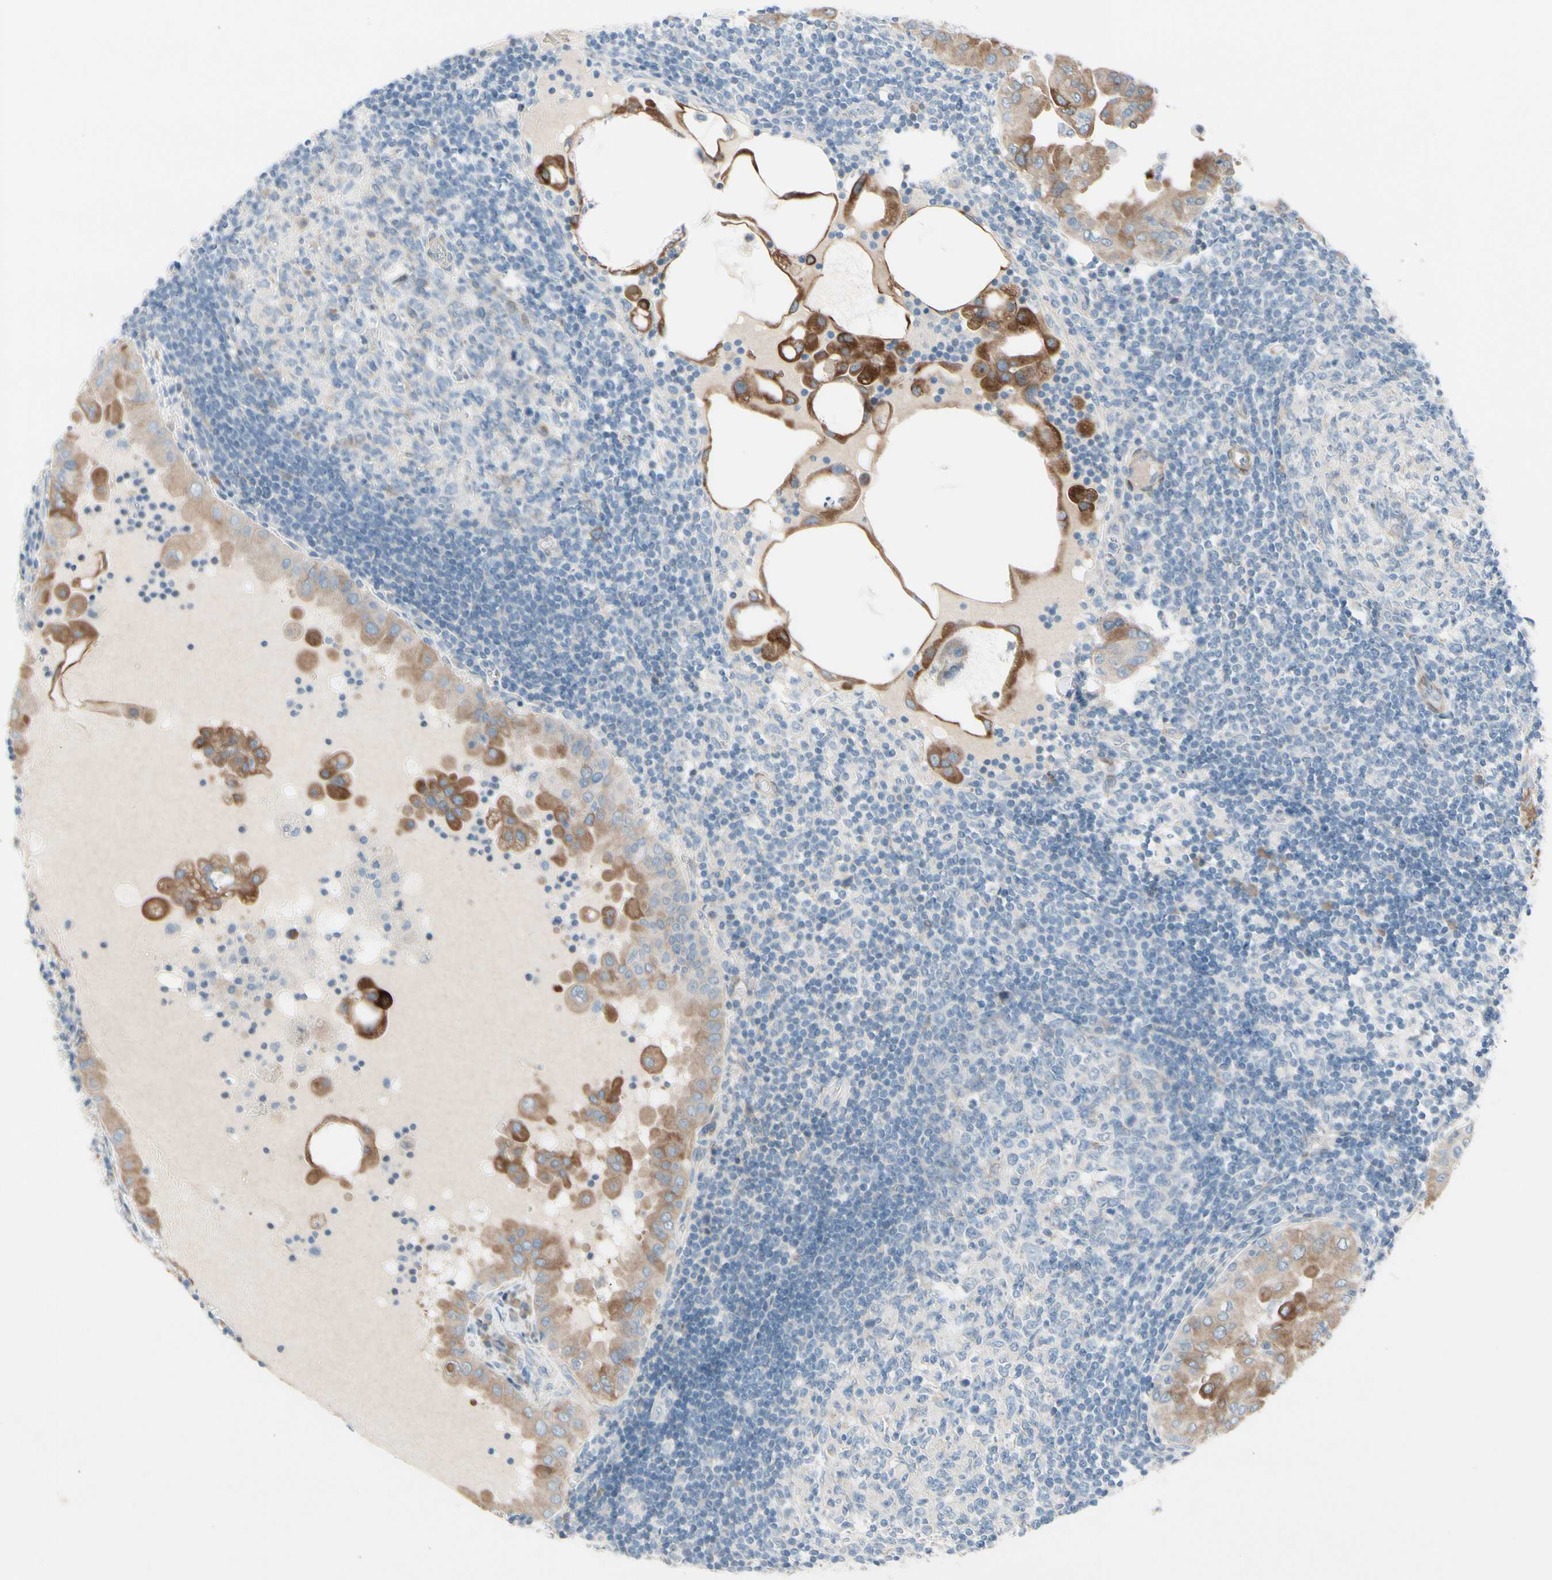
{"staining": {"intensity": "moderate", "quantity": ">75%", "location": "cytoplasmic/membranous"}, "tissue": "thyroid cancer", "cell_type": "Tumor cells", "image_type": "cancer", "snomed": [{"axis": "morphology", "description": "Papillary adenocarcinoma, NOS"}, {"axis": "topography", "description": "Thyroid gland"}], "caption": "Protein expression analysis of human thyroid cancer reveals moderate cytoplasmic/membranous expression in about >75% of tumor cells.", "gene": "MAP2", "patient": {"sex": "male", "age": 33}}